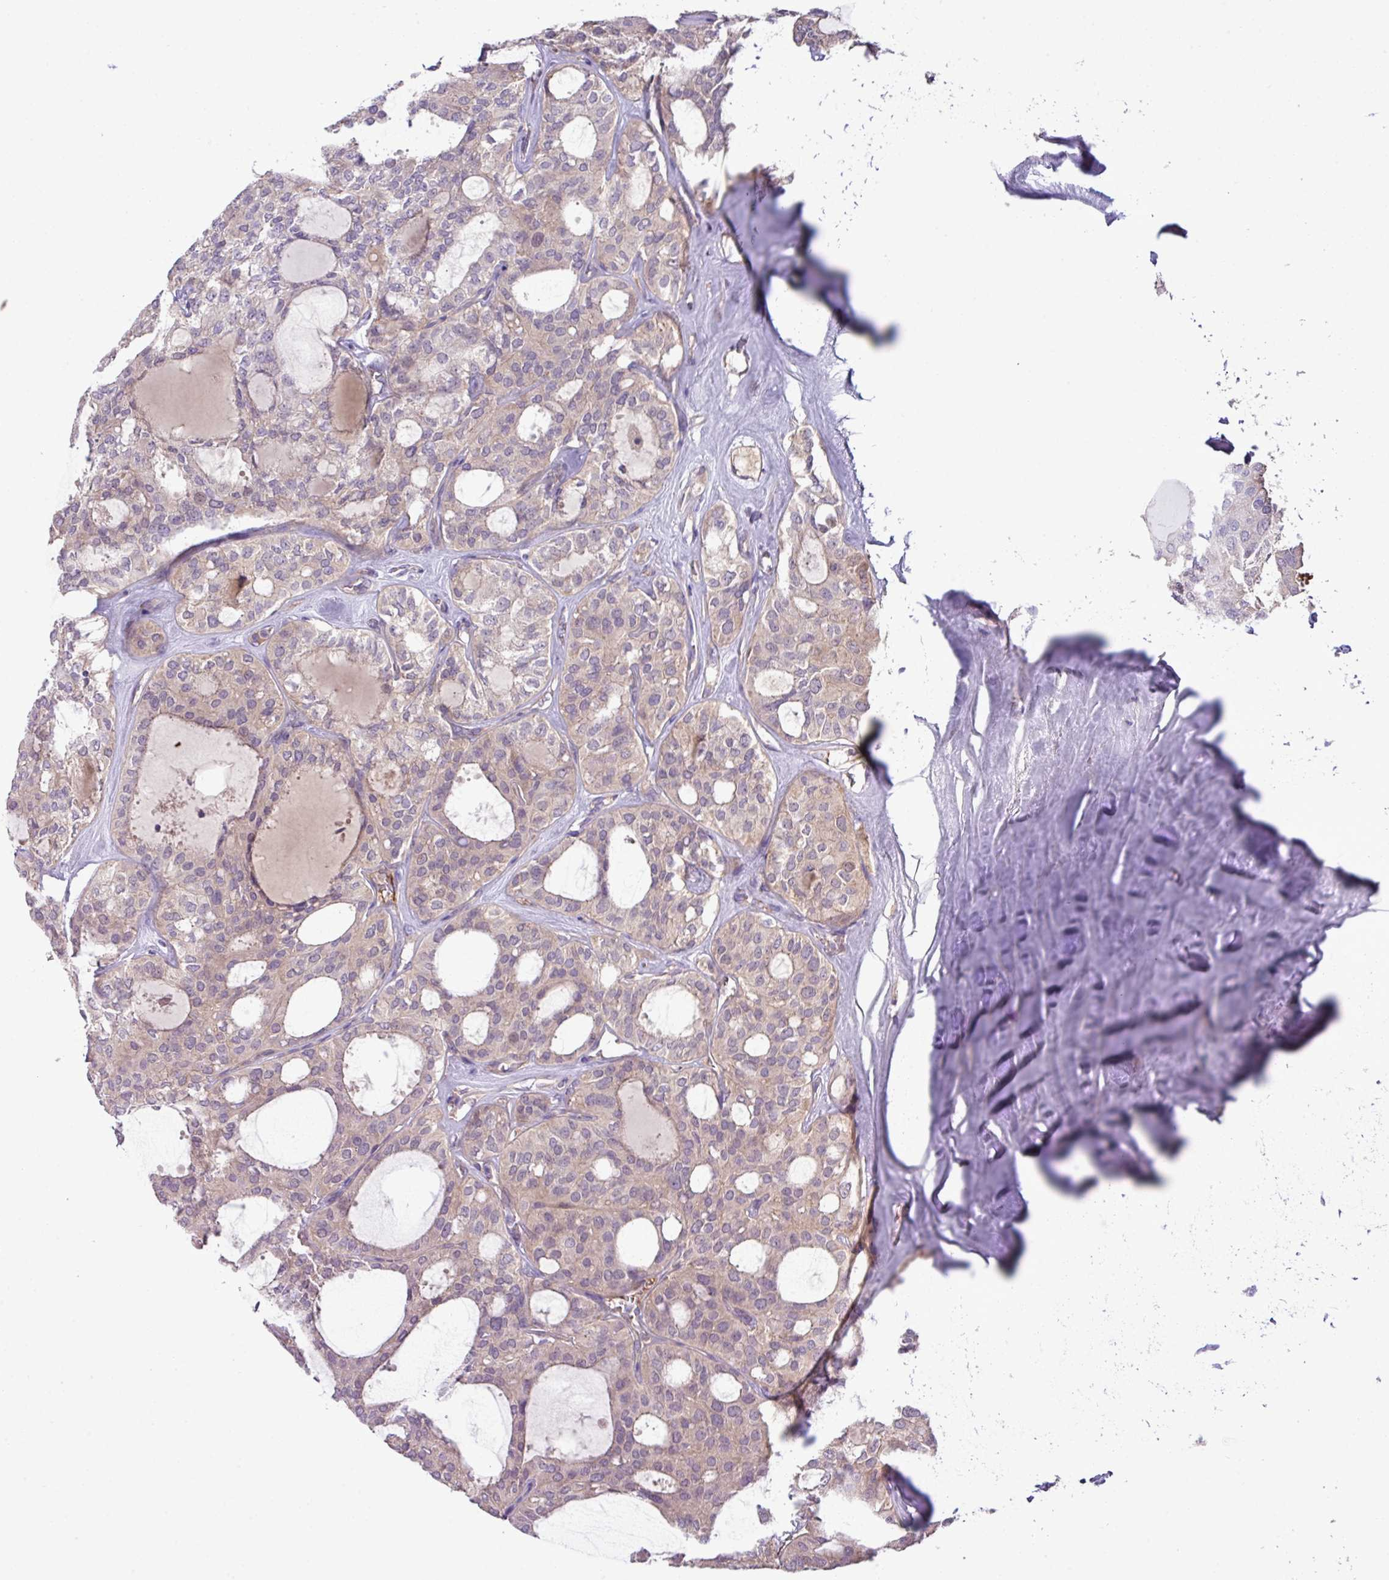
{"staining": {"intensity": "weak", "quantity": "<25%", "location": "cytoplasmic/membranous"}, "tissue": "thyroid cancer", "cell_type": "Tumor cells", "image_type": "cancer", "snomed": [{"axis": "morphology", "description": "Follicular adenoma carcinoma, NOS"}, {"axis": "topography", "description": "Thyroid gland"}], "caption": "The IHC photomicrograph has no significant staining in tumor cells of thyroid cancer (follicular adenoma carcinoma) tissue.", "gene": "XIAP", "patient": {"sex": "male", "age": 75}}